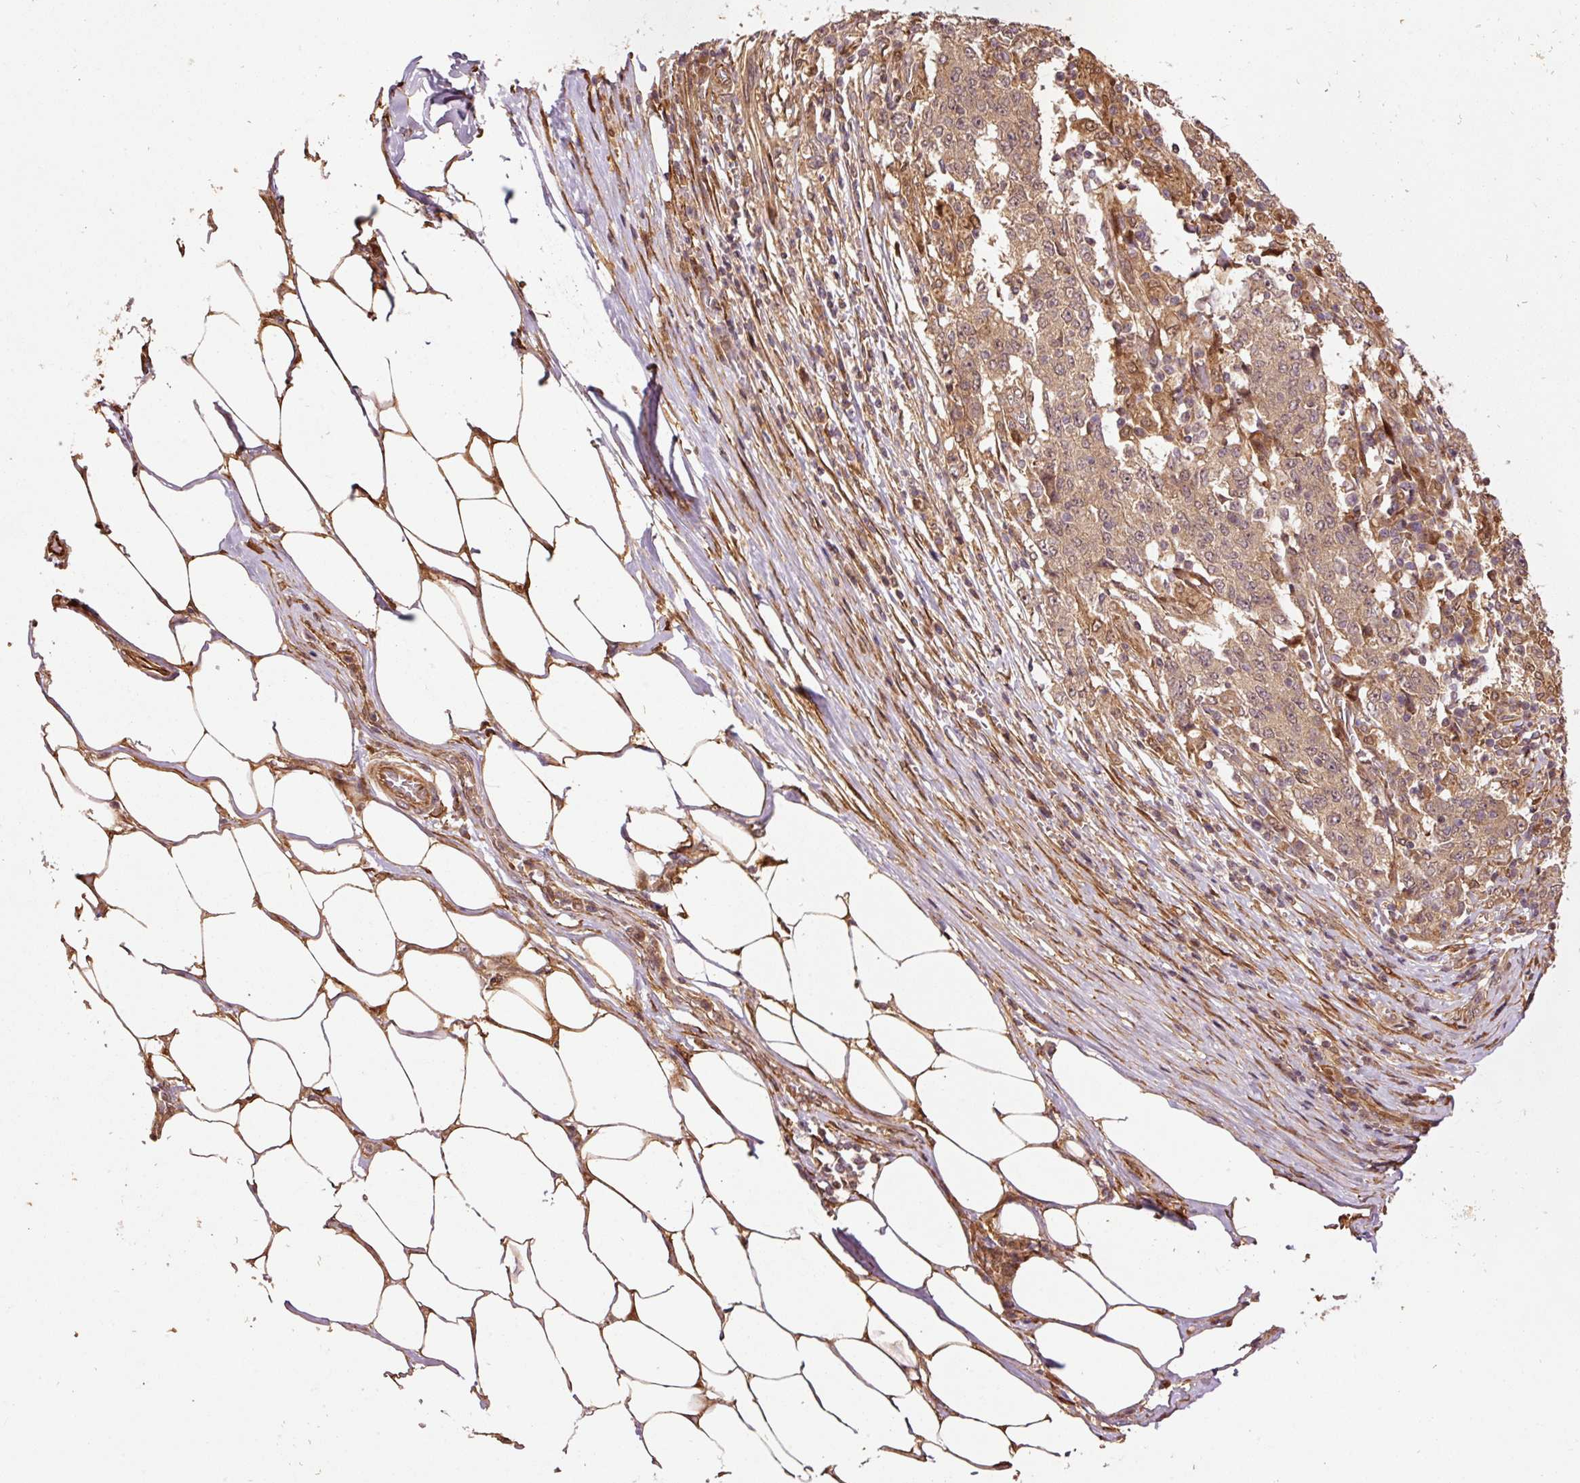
{"staining": {"intensity": "moderate", "quantity": ">75%", "location": "cytoplasmic/membranous,nuclear"}, "tissue": "stomach cancer", "cell_type": "Tumor cells", "image_type": "cancer", "snomed": [{"axis": "morphology", "description": "Adenocarcinoma, NOS"}, {"axis": "topography", "description": "Stomach"}], "caption": "Immunohistochemistry (DAB (3,3'-diaminobenzidine)) staining of human adenocarcinoma (stomach) exhibits moderate cytoplasmic/membranous and nuclear protein expression in about >75% of tumor cells.", "gene": "OXER1", "patient": {"sex": "male", "age": 59}}